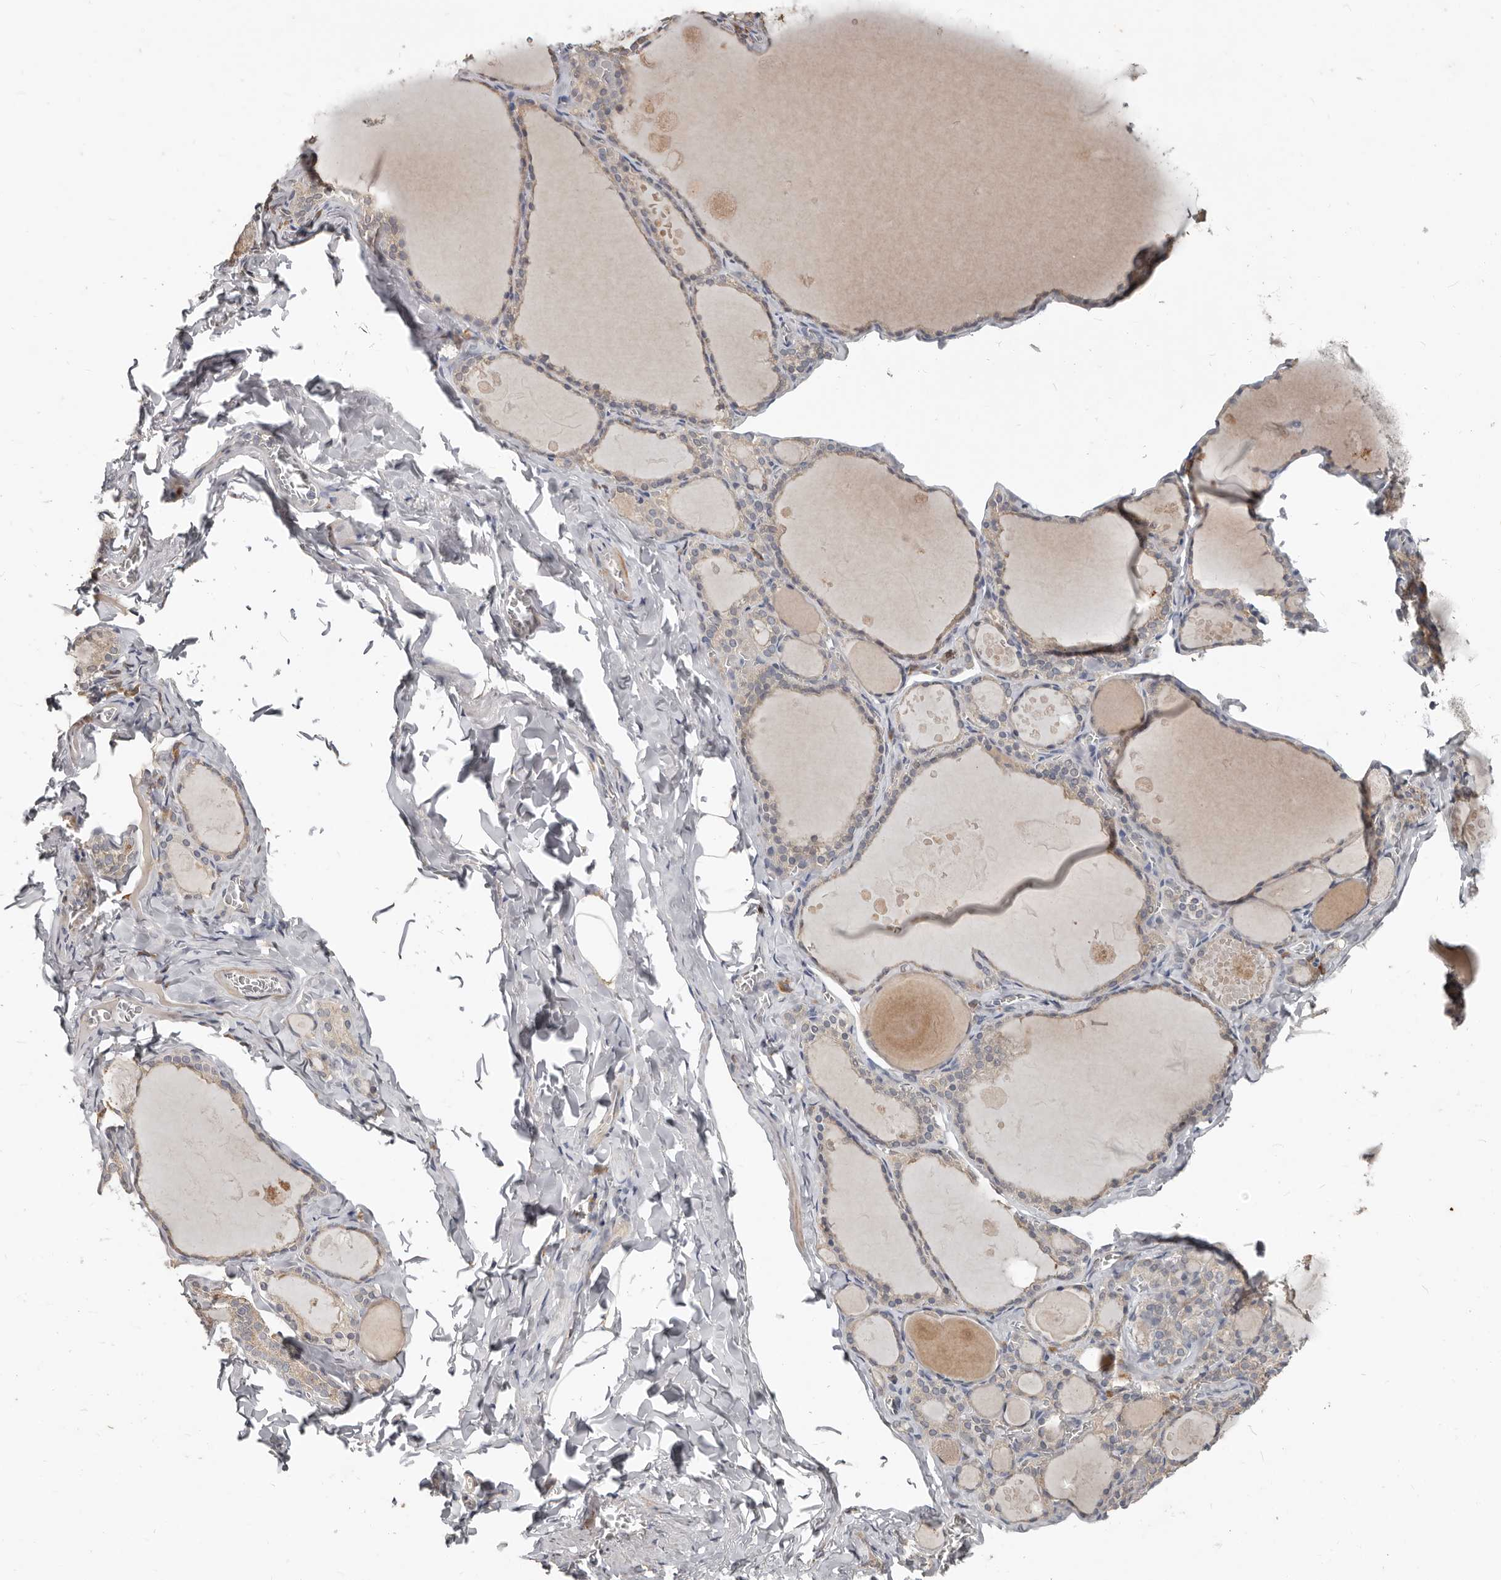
{"staining": {"intensity": "weak", "quantity": "25%-75%", "location": "cytoplasmic/membranous"}, "tissue": "thyroid gland", "cell_type": "Glandular cells", "image_type": "normal", "snomed": [{"axis": "morphology", "description": "Normal tissue, NOS"}, {"axis": "topography", "description": "Thyroid gland"}], "caption": "The micrograph demonstrates a brown stain indicating the presence of a protein in the cytoplasmic/membranous of glandular cells in thyroid gland. (DAB (3,3'-diaminobenzidine) = brown stain, brightfield microscopy at high magnification).", "gene": "AKNAD1", "patient": {"sex": "male", "age": 56}}